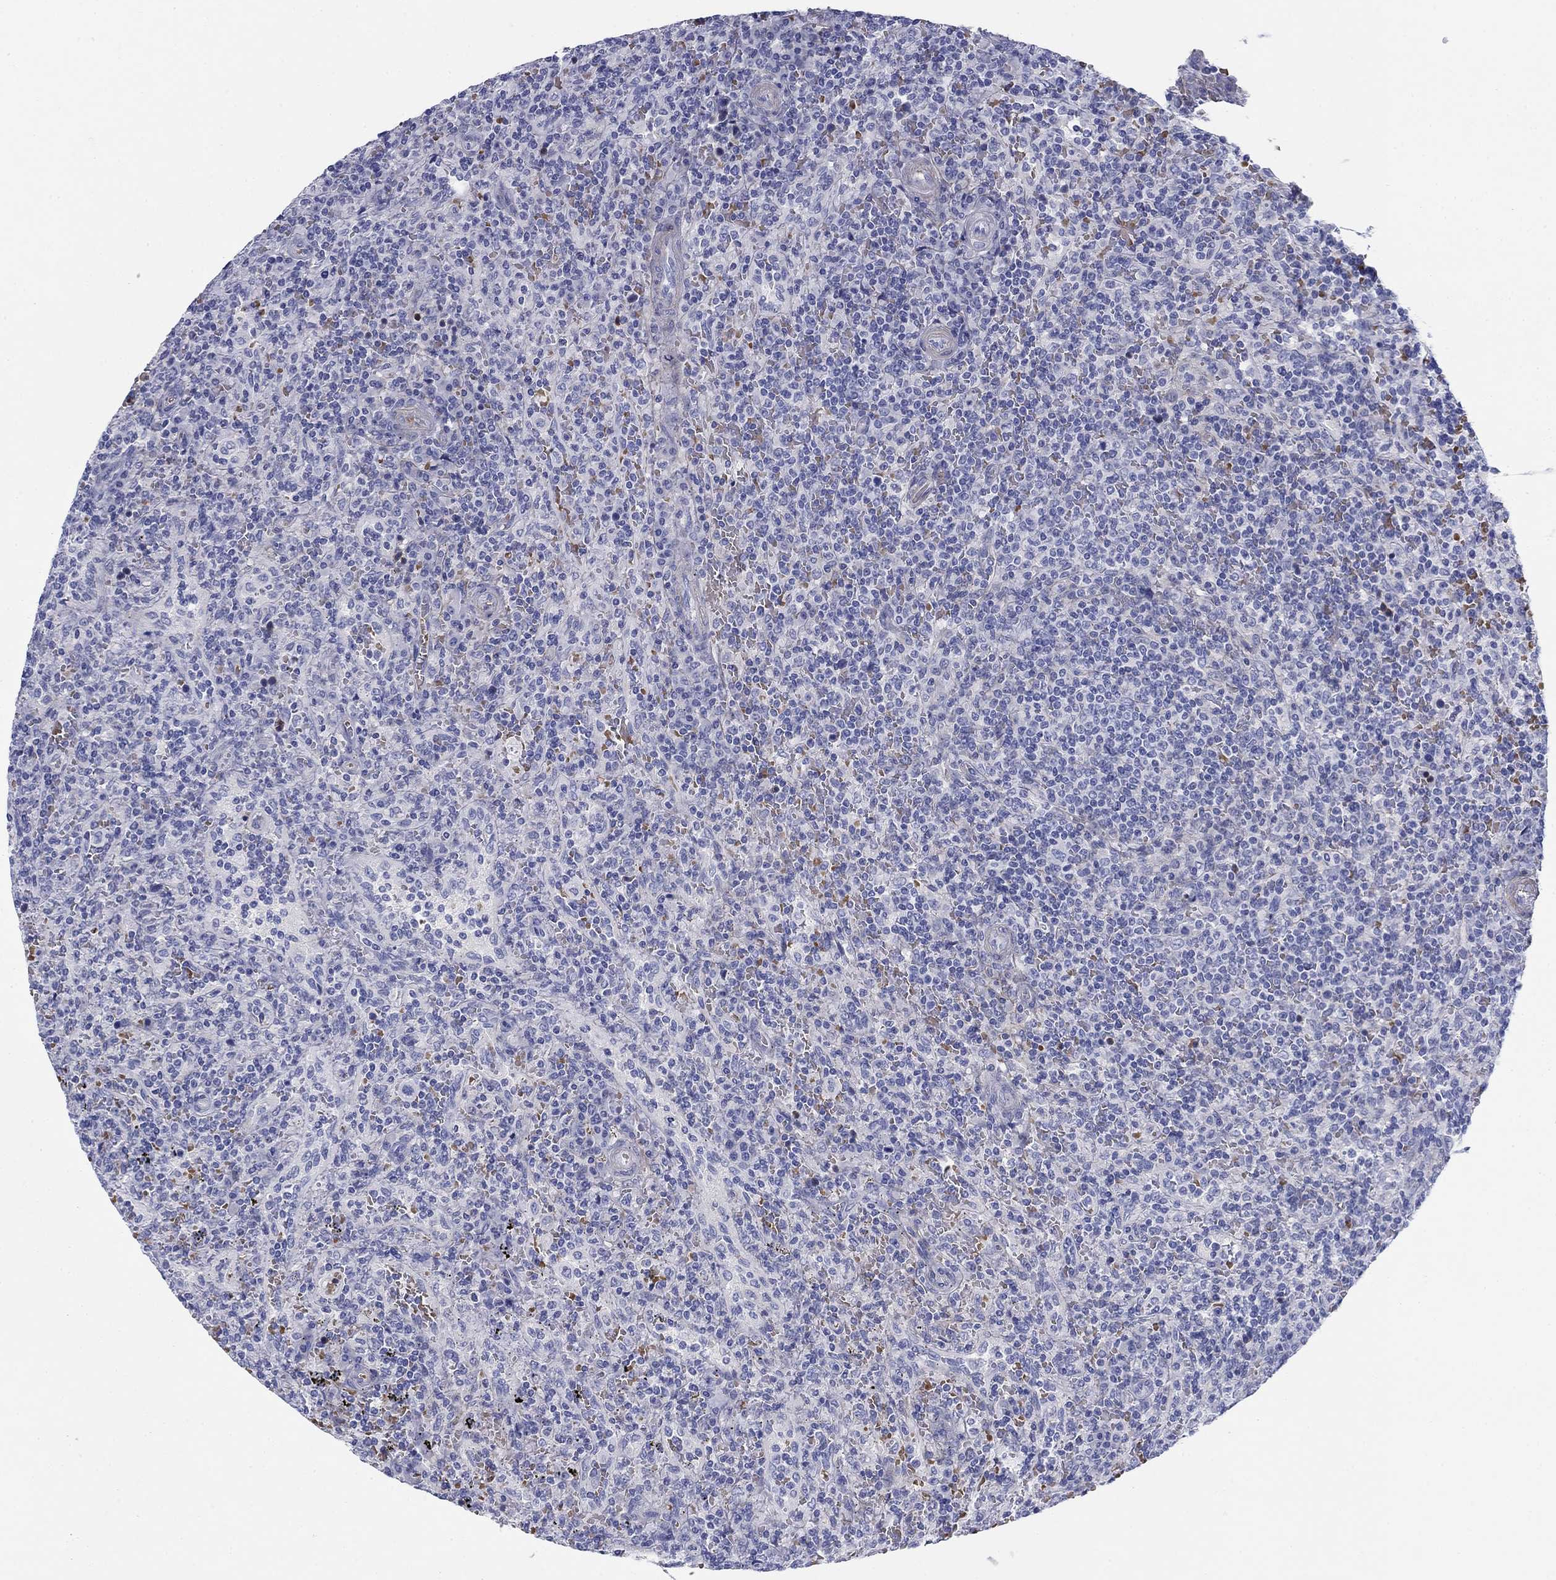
{"staining": {"intensity": "negative", "quantity": "none", "location": "none"}, "tissue": "lymphoma", "cell_type": "Tumor cells", "image_type": "cancer", "snomed": [{"axis": "morphology", "description": "Malignant lymphoma, non-Hodgkin's type, Low grade"}, {"axis": "topography", "description": "Spleen"}], "caption": "This is a micrograph of immunohistochemistry staining of malignant lymphoma, non-Hodgkin's type (low-grade), which shows no staining in tumor cells.", "gene": "GPC1", "patient": {"sex": "male", "age": 62}}